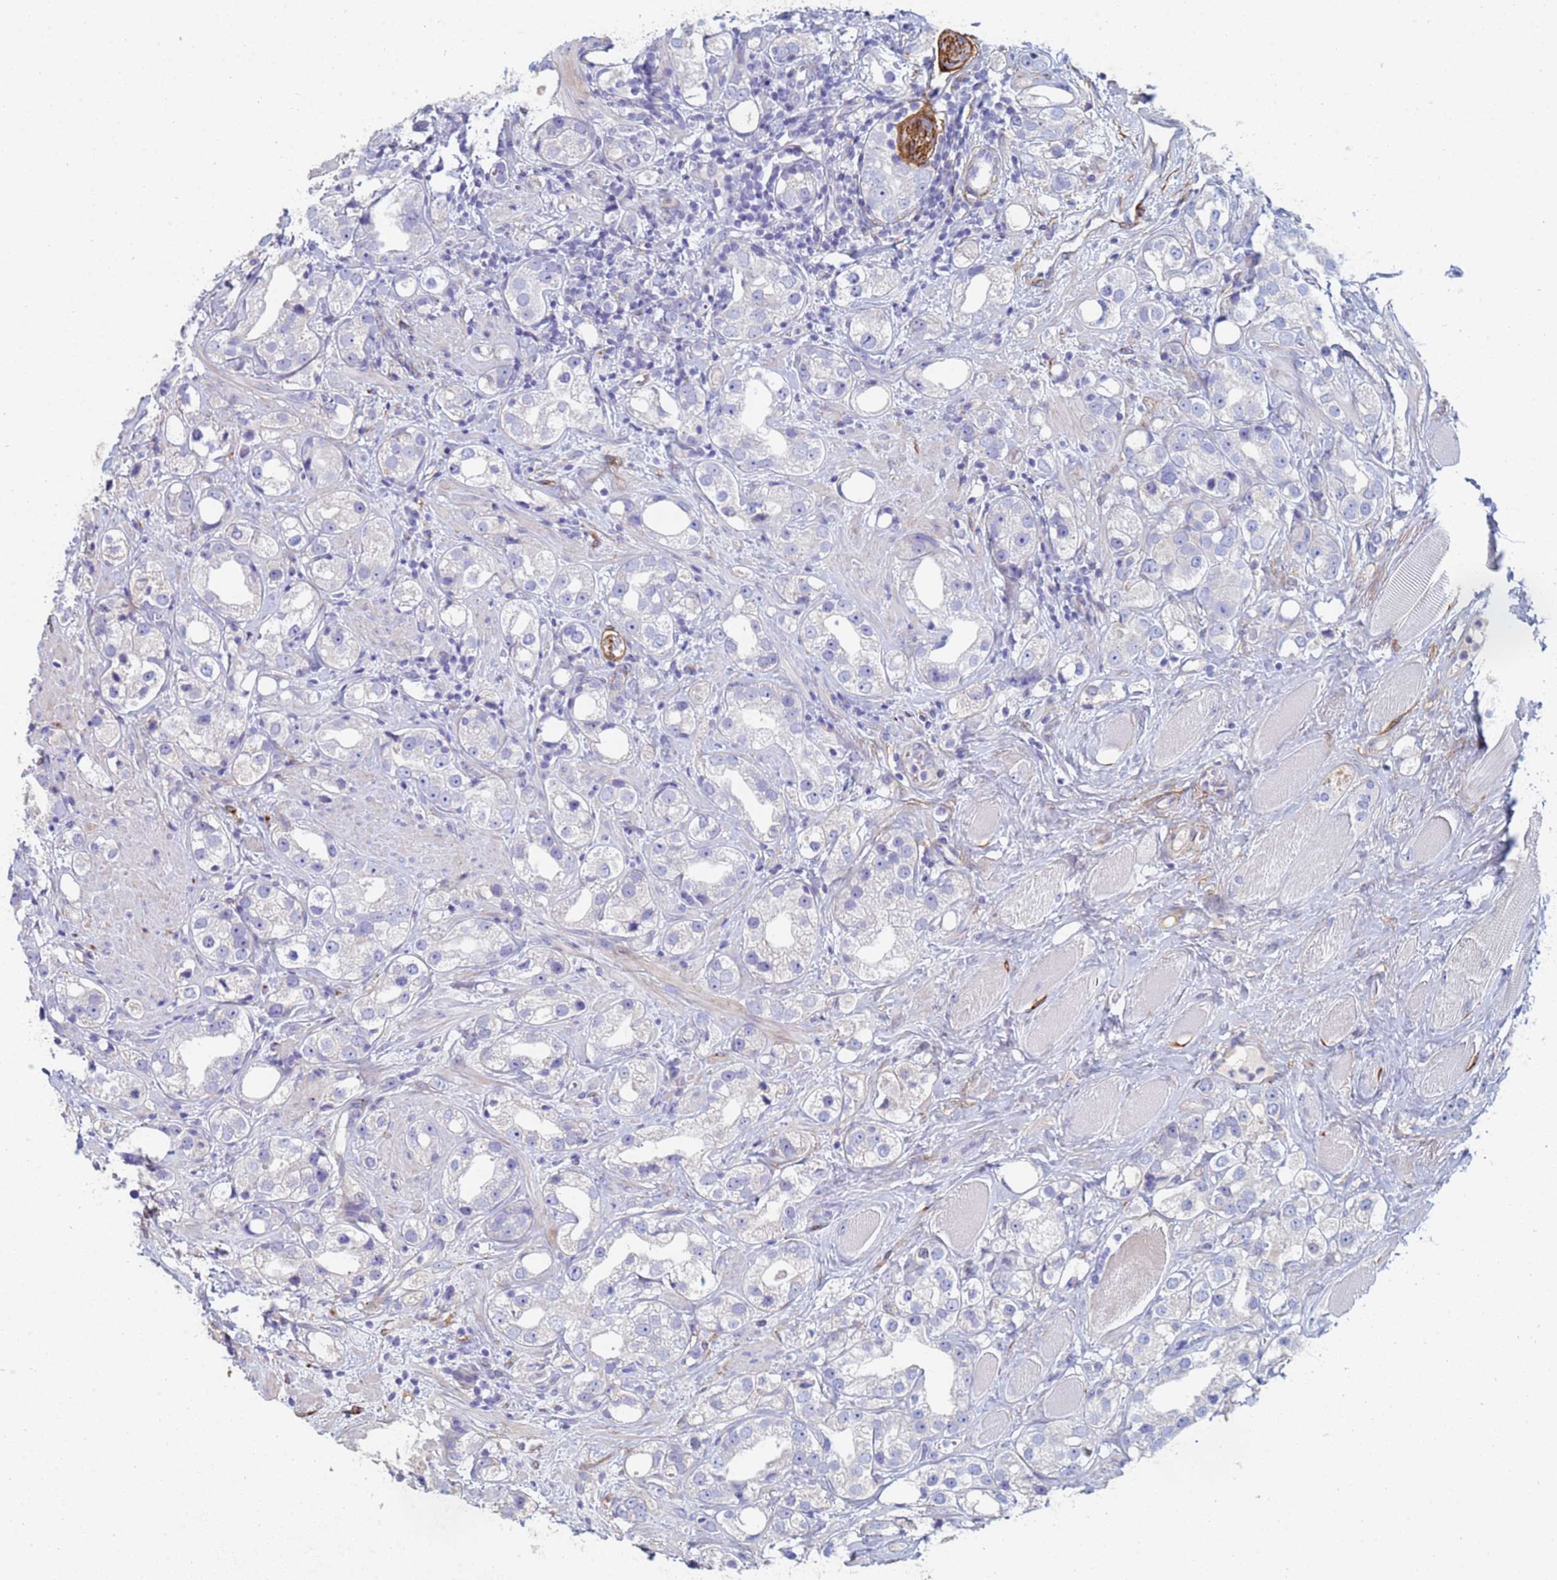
{"staining": {"intensity": "negative", "quantity": "none", "location": "none"}, "tissue": "prostate cancer", "cell_type": "Tumor cells", "image_type": "cancer", "snomed": [{"axis": "morphology", "description": "Adenocarcinoma, NOS"}, {"axis": "topography", "description": "Prostate"}], "caption": "Tumor cells are negative for brown protein staining in prostate cancer (adenocarcinoma).", "gene": "ABCA8", "patient": {"sex": "male", "age": 79}}